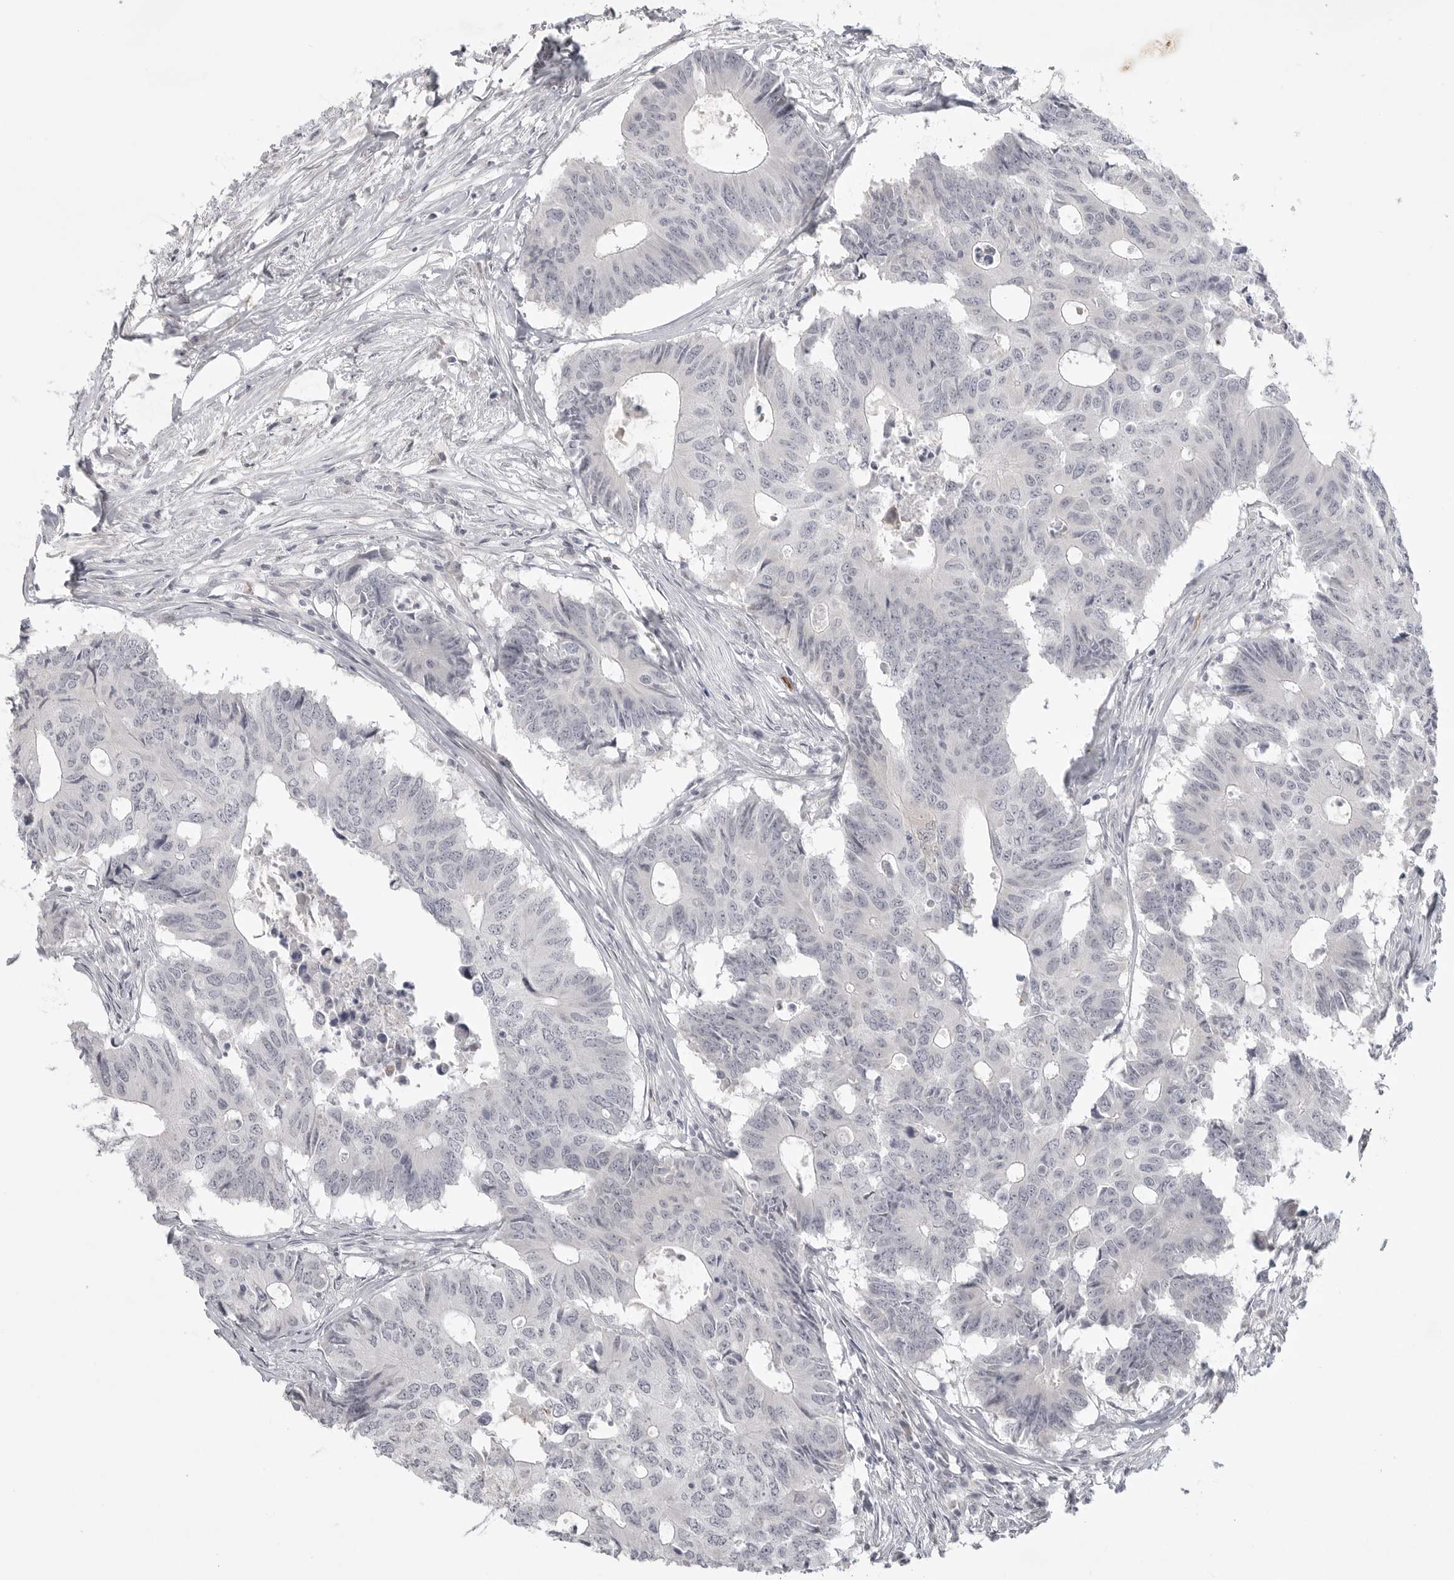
{"staining": {"intensity": "negative", "quantity": "none", "location": "none"}, "tissue": "colorectal cancer", "cell_type": "Tumor cells", "image_type": "cancer", "snomed": [{"axis": "morphology", "description": "Adenocarcinoma, NOS"}, {"axis": "topography", "description": "Colon"}], "caption": "High power microscopy image of an immunohistochemistry (IHC) micrograph of colorectal cancer, revealing no significant positivity in tumor cells.", "gene": "TCTN3", "patient": {"sex": "male", "age": 71}}